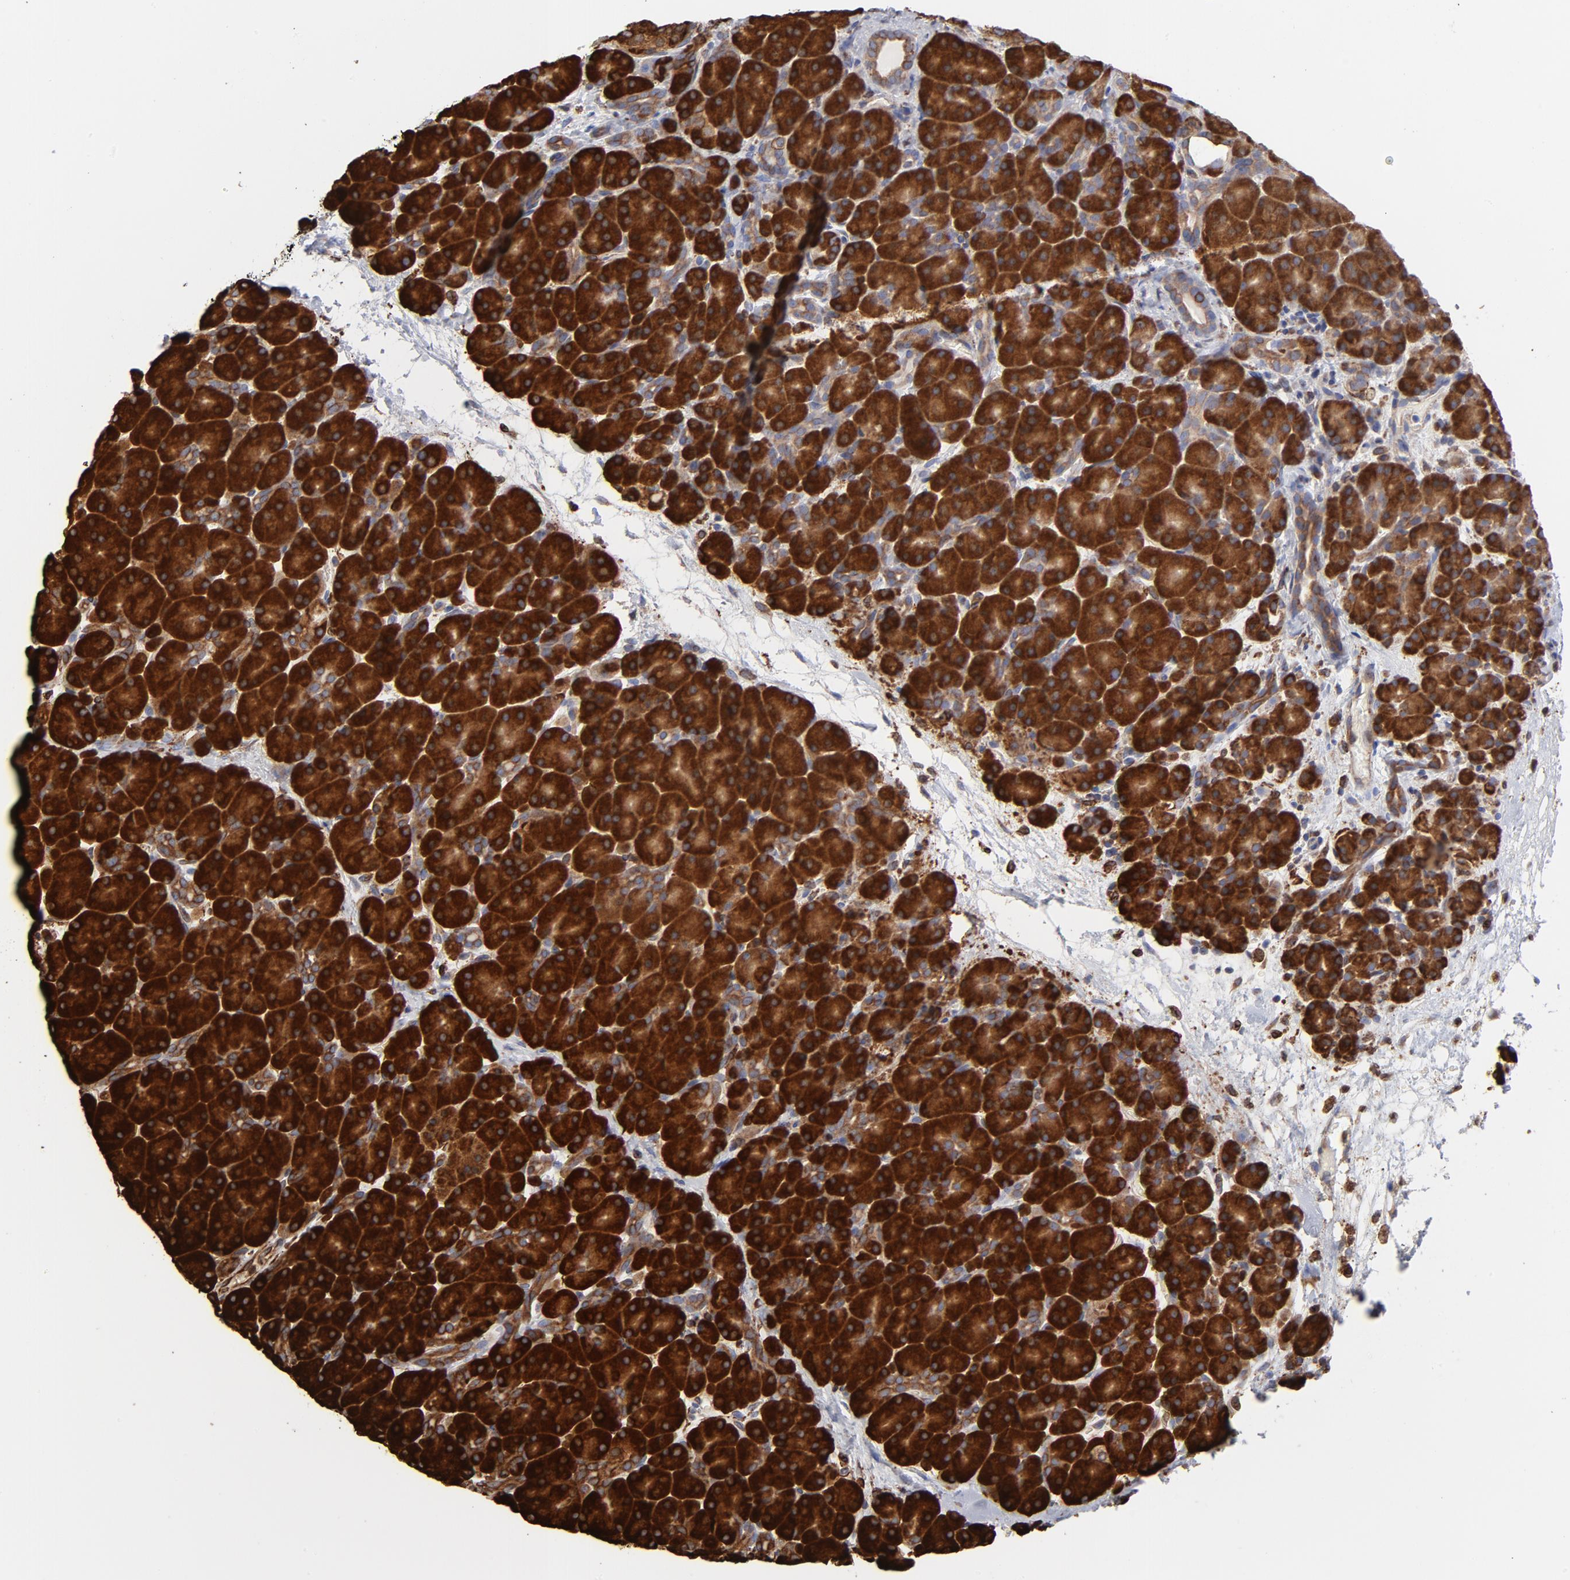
{"staining": {"intensity": "strong", "quantity": ">75%", "location": "cytoplasmic/membranous"}, "tissue": "pancreas", "cell_type": "Exocrine glandular cells", "image_type": "normal", "snomed": [{"axis": "morphology", "description": "Normal tissue, NOS"}, {"axis": "topography", "description": "Pancreas"}], "caption": "Immunohistochemistry (IHC) photomicrograph of unremarkable human pancreas stained for a protein (brown), which displays high levels of strong cytoplasmic/membranous staining in about >75% of exocrine glandular cells.", "gene": "CANX", "patient": {"sex": "male", "age": 66}}